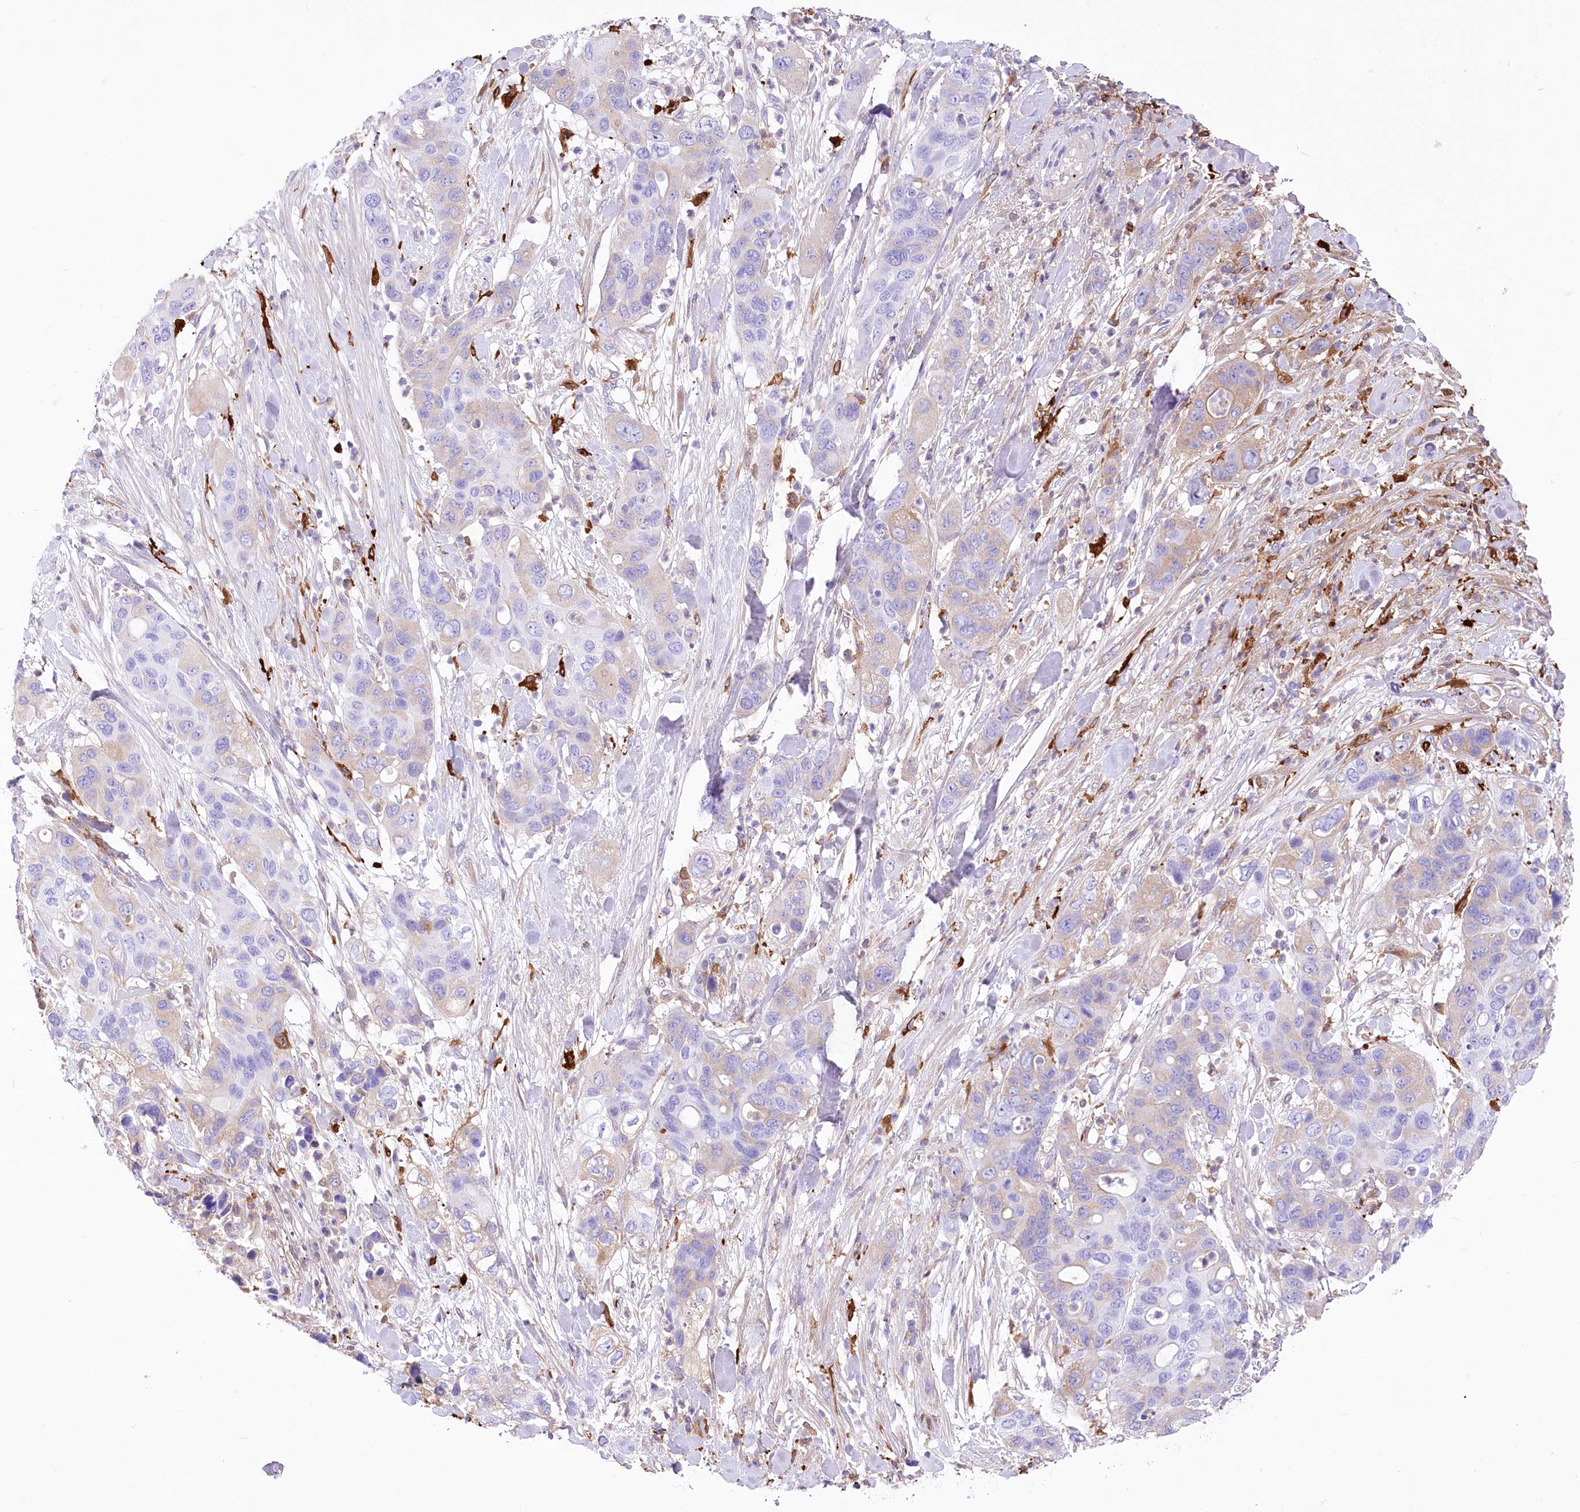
{"staining": {"intensity": "weak", "quantity": "<25%", "location": "cytoplasmic/membranous"}, "tissue": "pancreatic cancer", "cell_type": "Tumor cells", "image_type": "cancer", "snomed": [{"axis": "morphology", "description": "Adenocarcinoma, NOS"}, {"axis": "topography", "description": "Pancreas"}], "caption": "Tumor cells are negative for brown protein staining in pancreatic cancer.", "gene": "DNAJC19", "patient": {"sex": "female", "age": 71}}